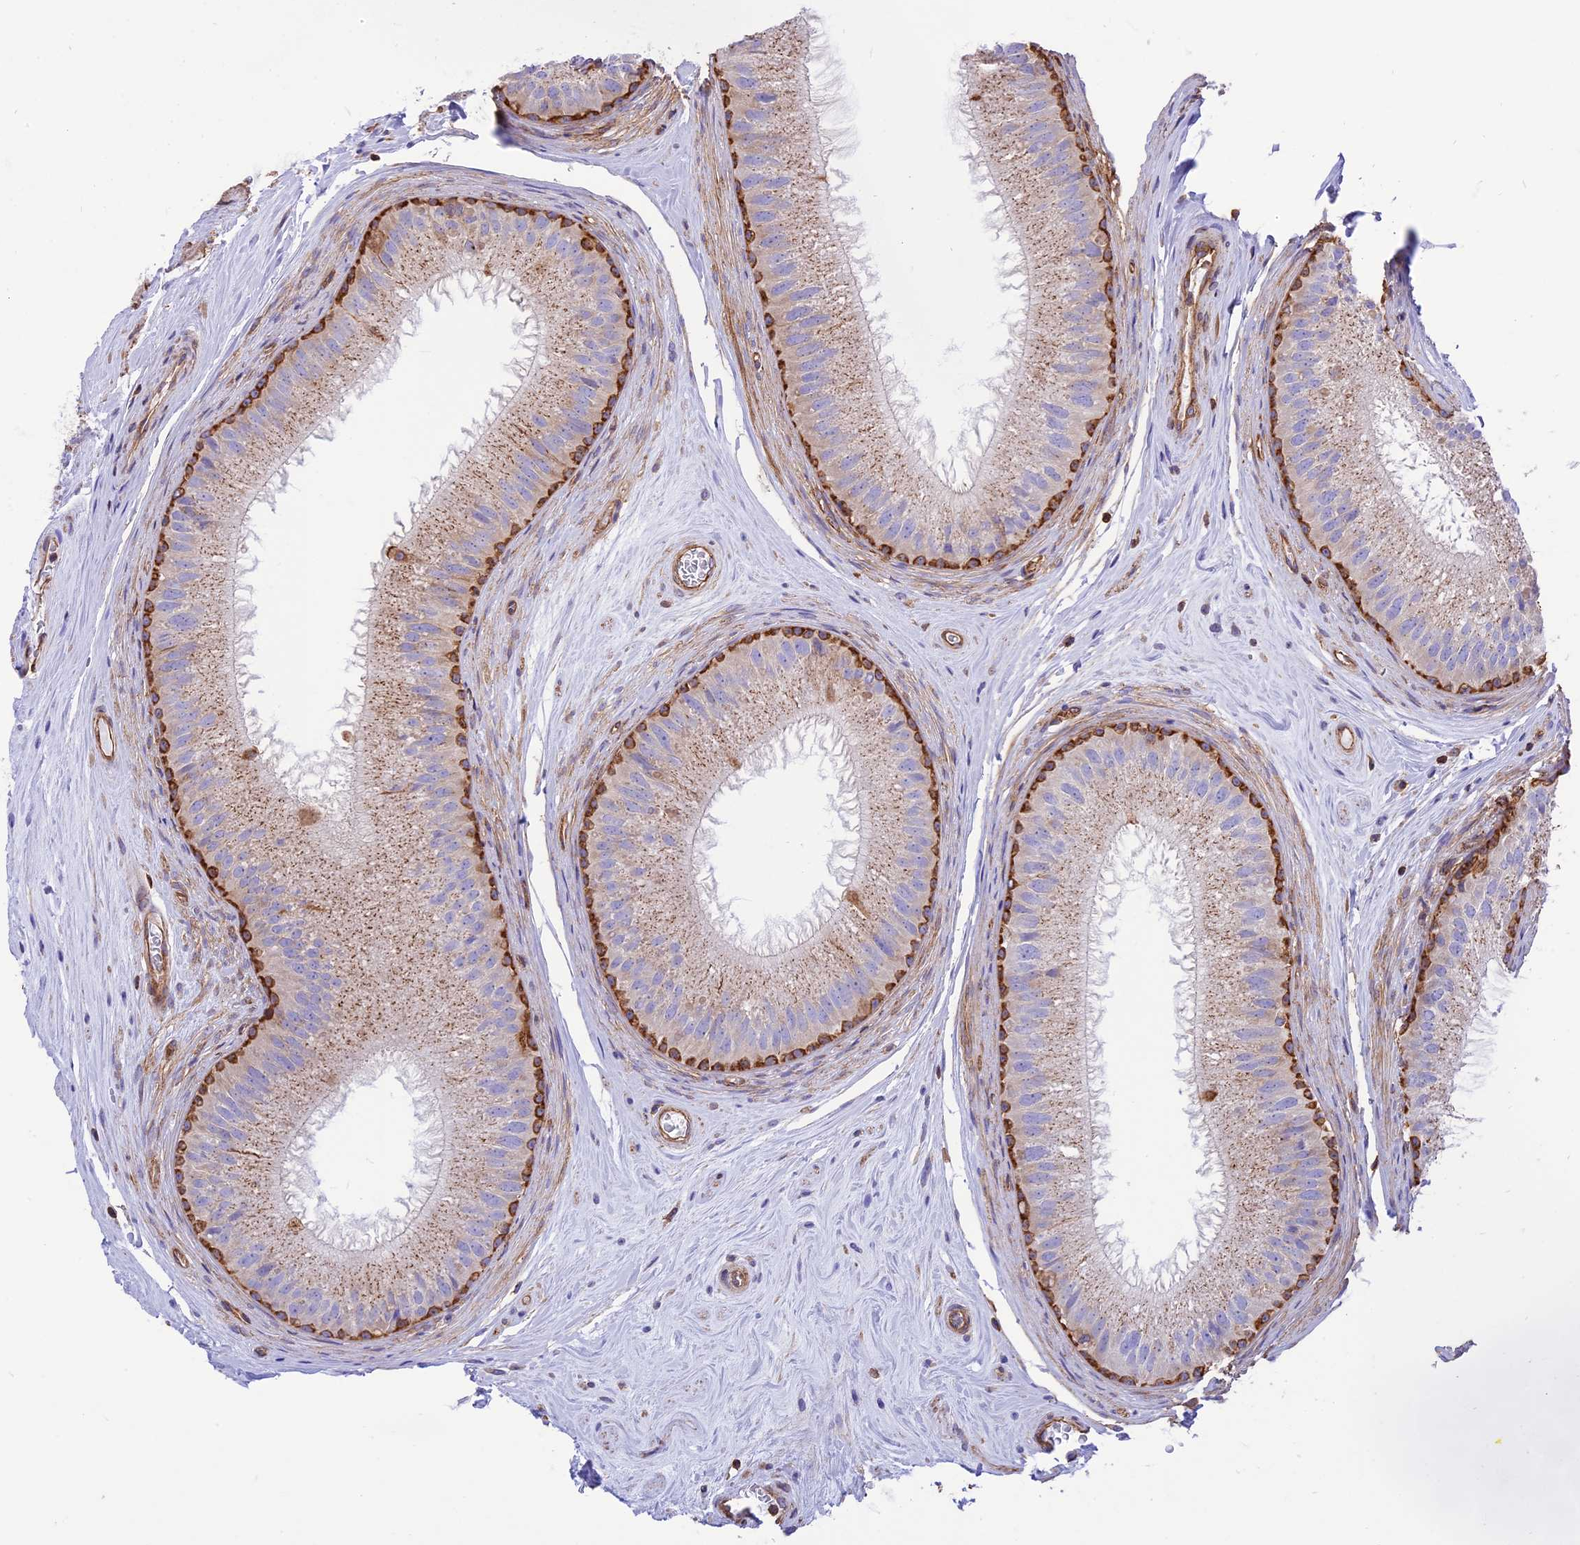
{"staining": {"intensity": "strong", "quantity": "<25%", "location": "cytoplasmic/membranous"}, "tissue": "epididymis", "cell_type": "Glandular cells", "image_type": "normal", "snomed": [{"axis": "morphology", "description": "Normal tissue, NOS"}, {"axis": "topography", "description": "Epididymis"}], "caption": "Protein staining of benign epididymis displays strong cytoplasmic/membranous expression in about <25% of glandular cells. (IHC, brightfield microscopy, high magnification).", "gene": "SEPTIN9", "patient": {"sex": "male", "age": 33}}